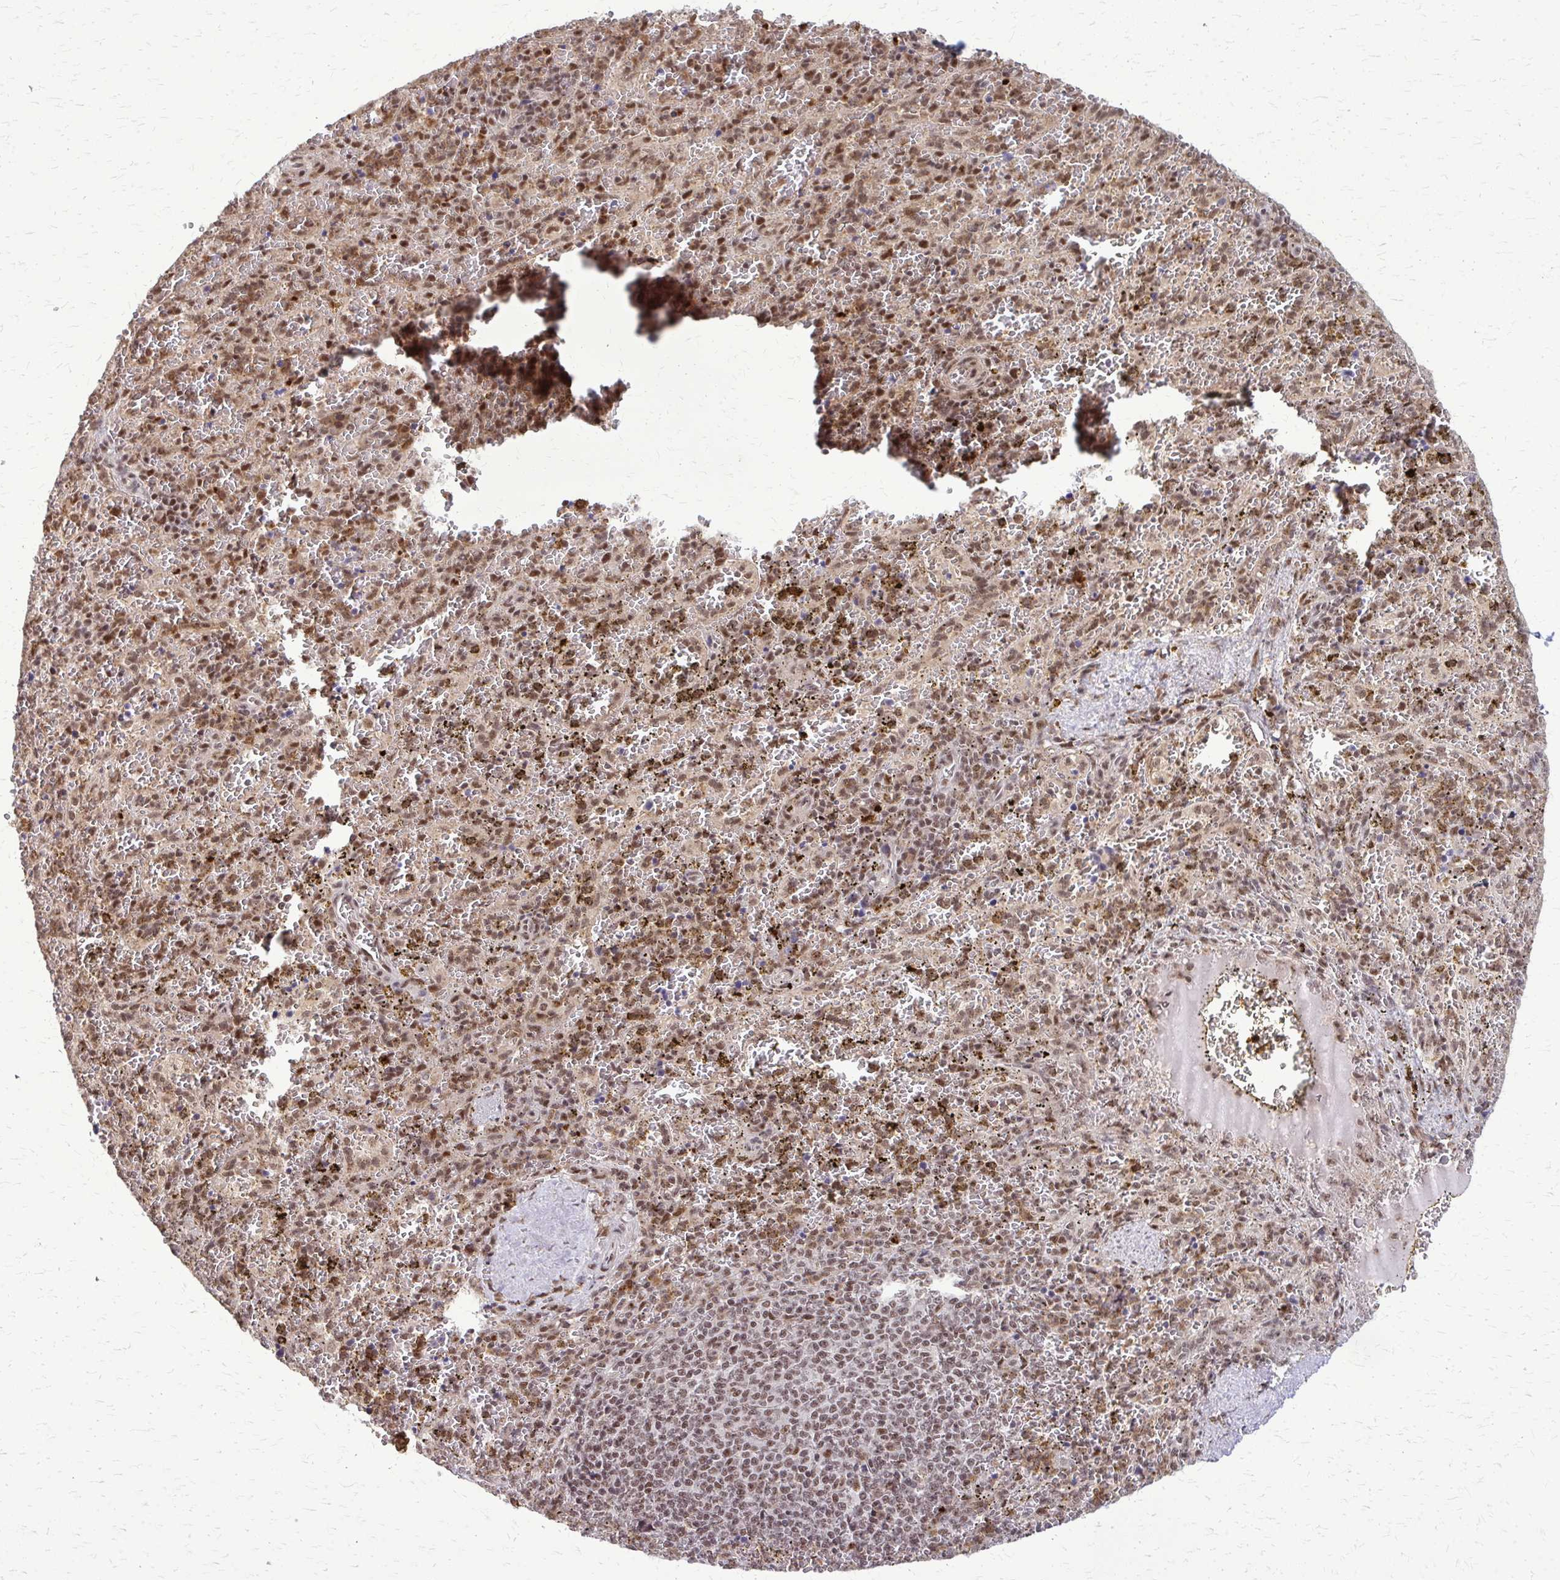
{"staining": {"intensity": "moderate", "quantity": ">75%", "location": "nuclear"}, "tissue": "spleen", "cell_type": "Cells in red pulp", "image_type": "normal", "snomed": [{"axis": "morphology", "description": "Normal tissue, NOS"}, {"axis": "topography", "description": "Spleen"}], "caption": "A histopathology image showing moderate nuclear staining in approximately >75% of cells in red pulp in normal spleen, as visualized by brown immunohistochemical staining.", "gene": "HDAC3", "patient": {"sex": "female", "age": 50}}